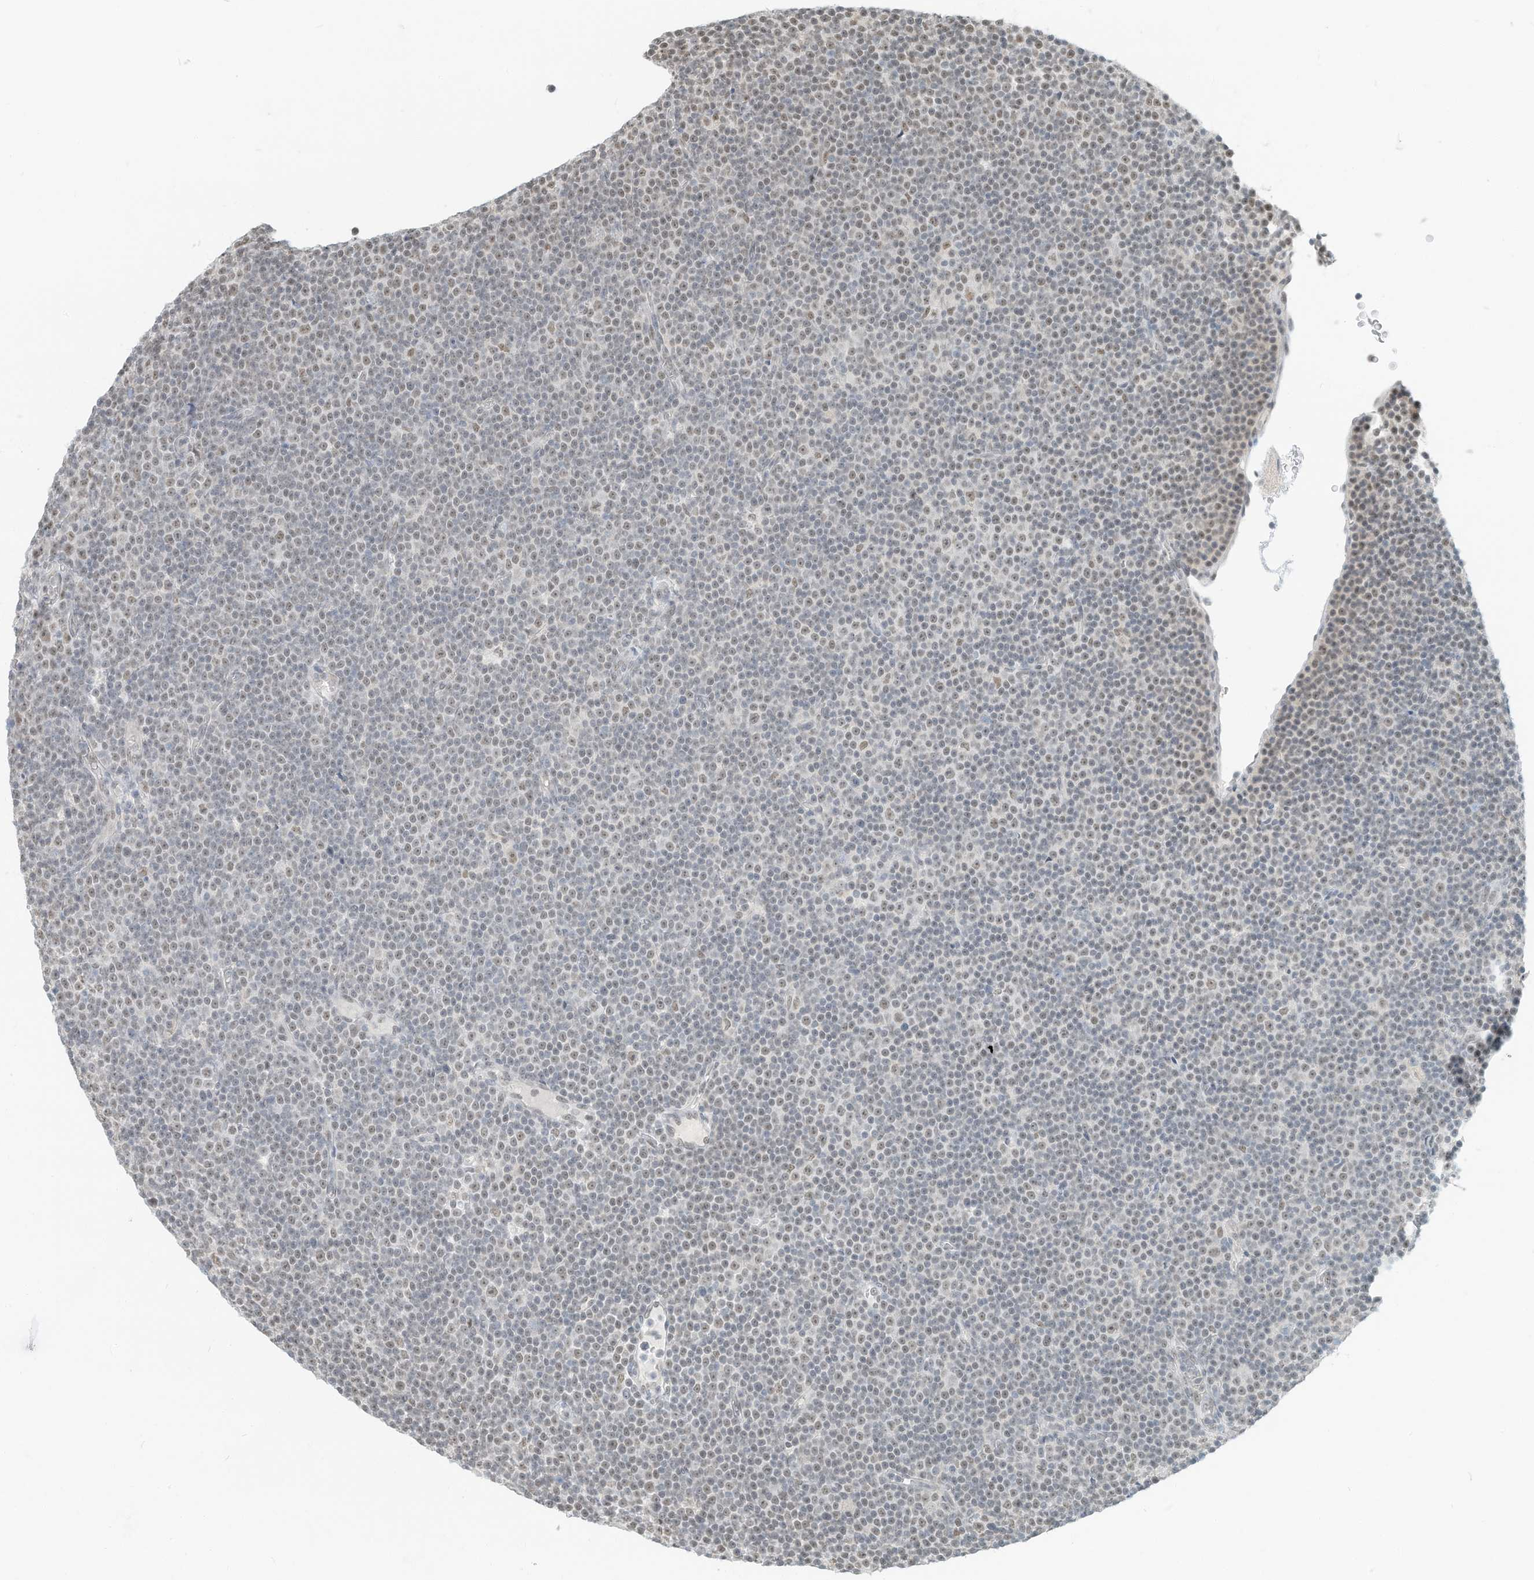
{"staining": {"intensity": "weak", "quantity": "<25%", "location": "nuclear"}, "tissue": "lymphoma", "cell_type": "Tumor cells", "image_type": "cancer", "snomed": [{"axis": "morphology", "description": "Malignant lymphoma, non-Hodgkin's type, Low grade"}, {"axis": "topography", "description": "Lymph node"}], "caption": "Tumor cells show no significant protein staining in lymphoma. (DAB (3,3'-diaminobenzidine) immunohistochemistry visualized using brightfield microscopy, high magnification).", "gene": "PGC", "patient": {"sex": "female", "age": 67}}